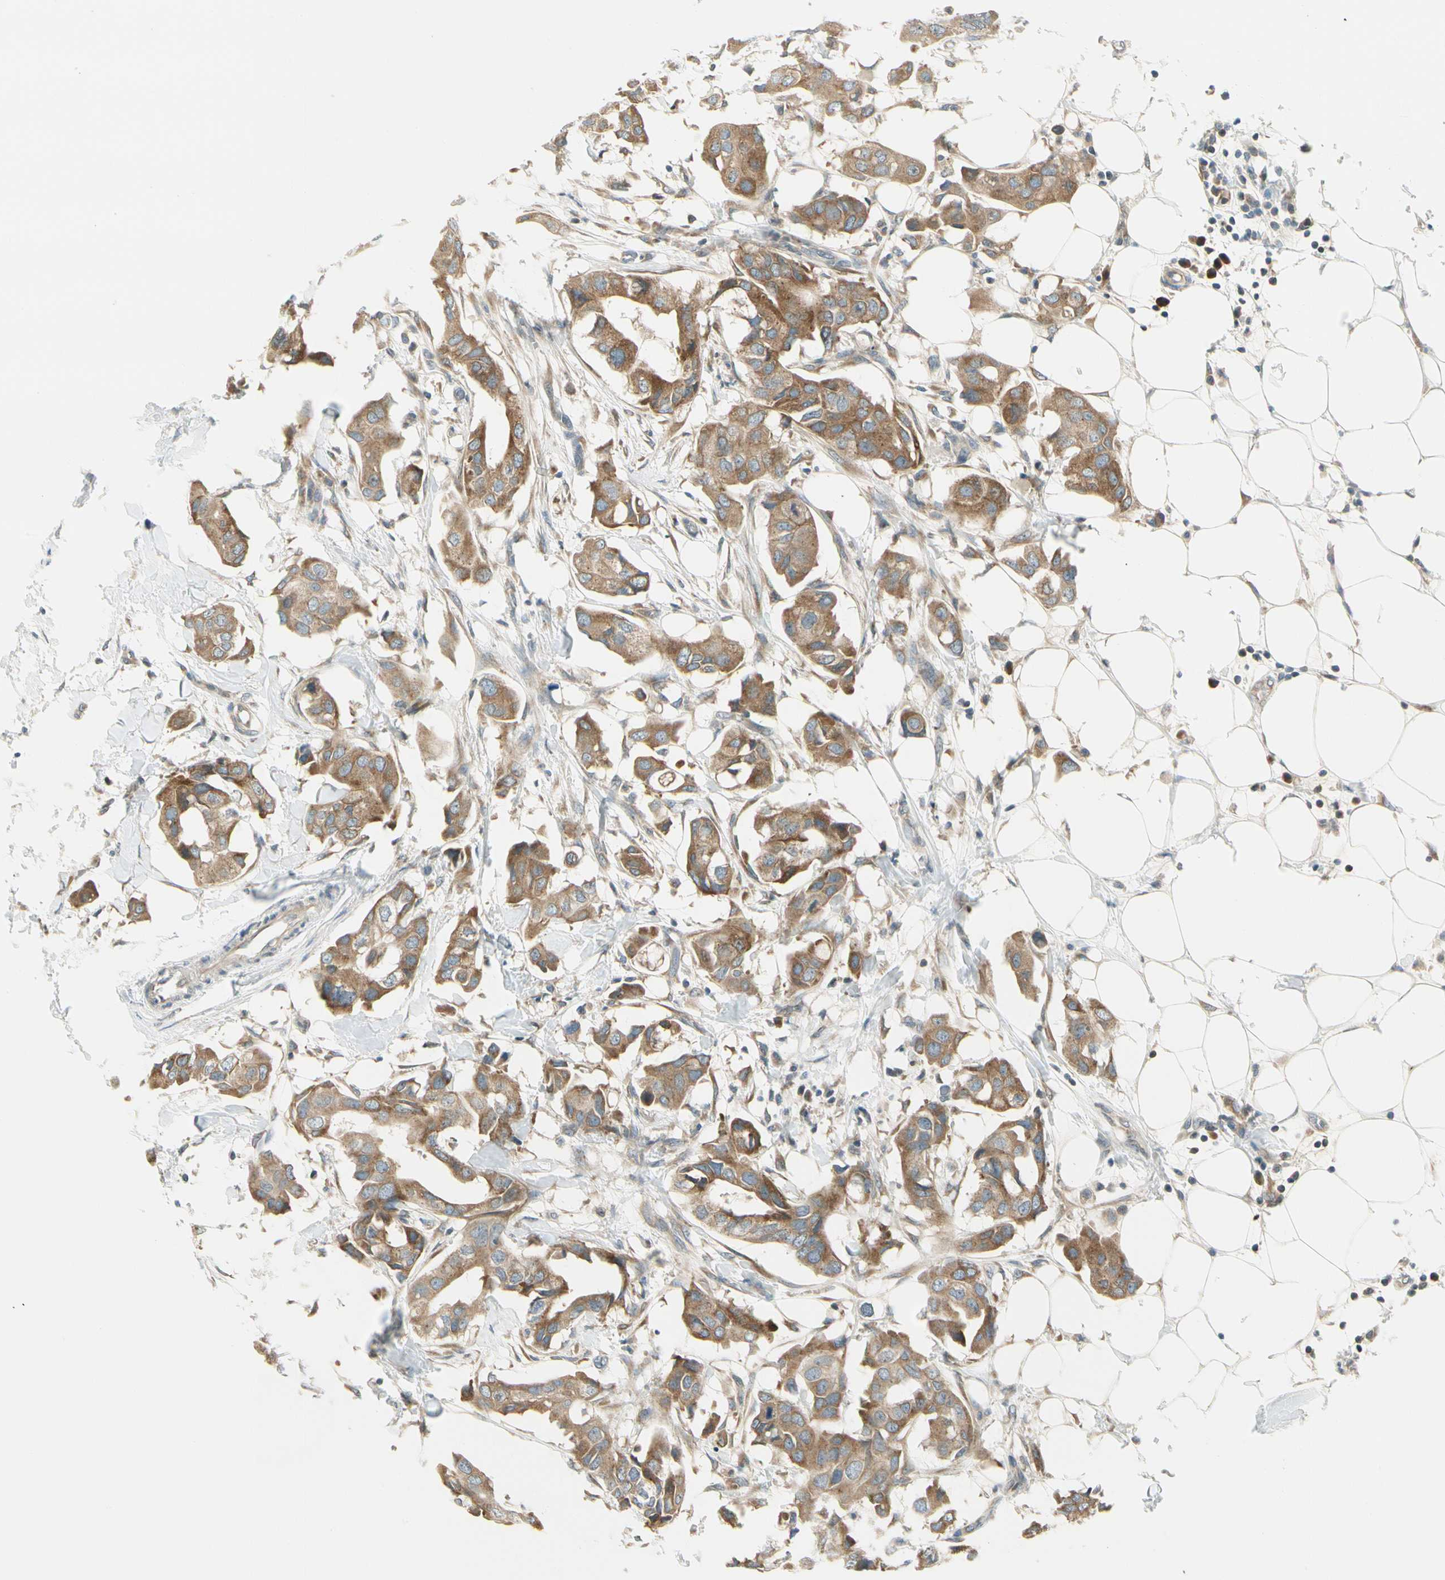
{"staining": {"intensity": "moderate", "quantity": ">75%", "location": "cytoplasmic/membranous"}, "tissue": "breast cancer", "cell_type": "Tumor cells", "image_type": "cancer", "snomed": [{"axis": "morphology", "description": "Duct carcinoma"}, {"axis": "topography", "description": "Breast"}], "caption": "Moderate cytoplasmic/membranous protein positivity is identified in about >75% of tumor cells in breast cancer (intraductal carcinoma). Immunohistochemistry (ihc) stains the protein of interest in brown and the nuclei are stained blue.", "gene": "BNIP1", "patient": {"sex": "female", "age": 40}}